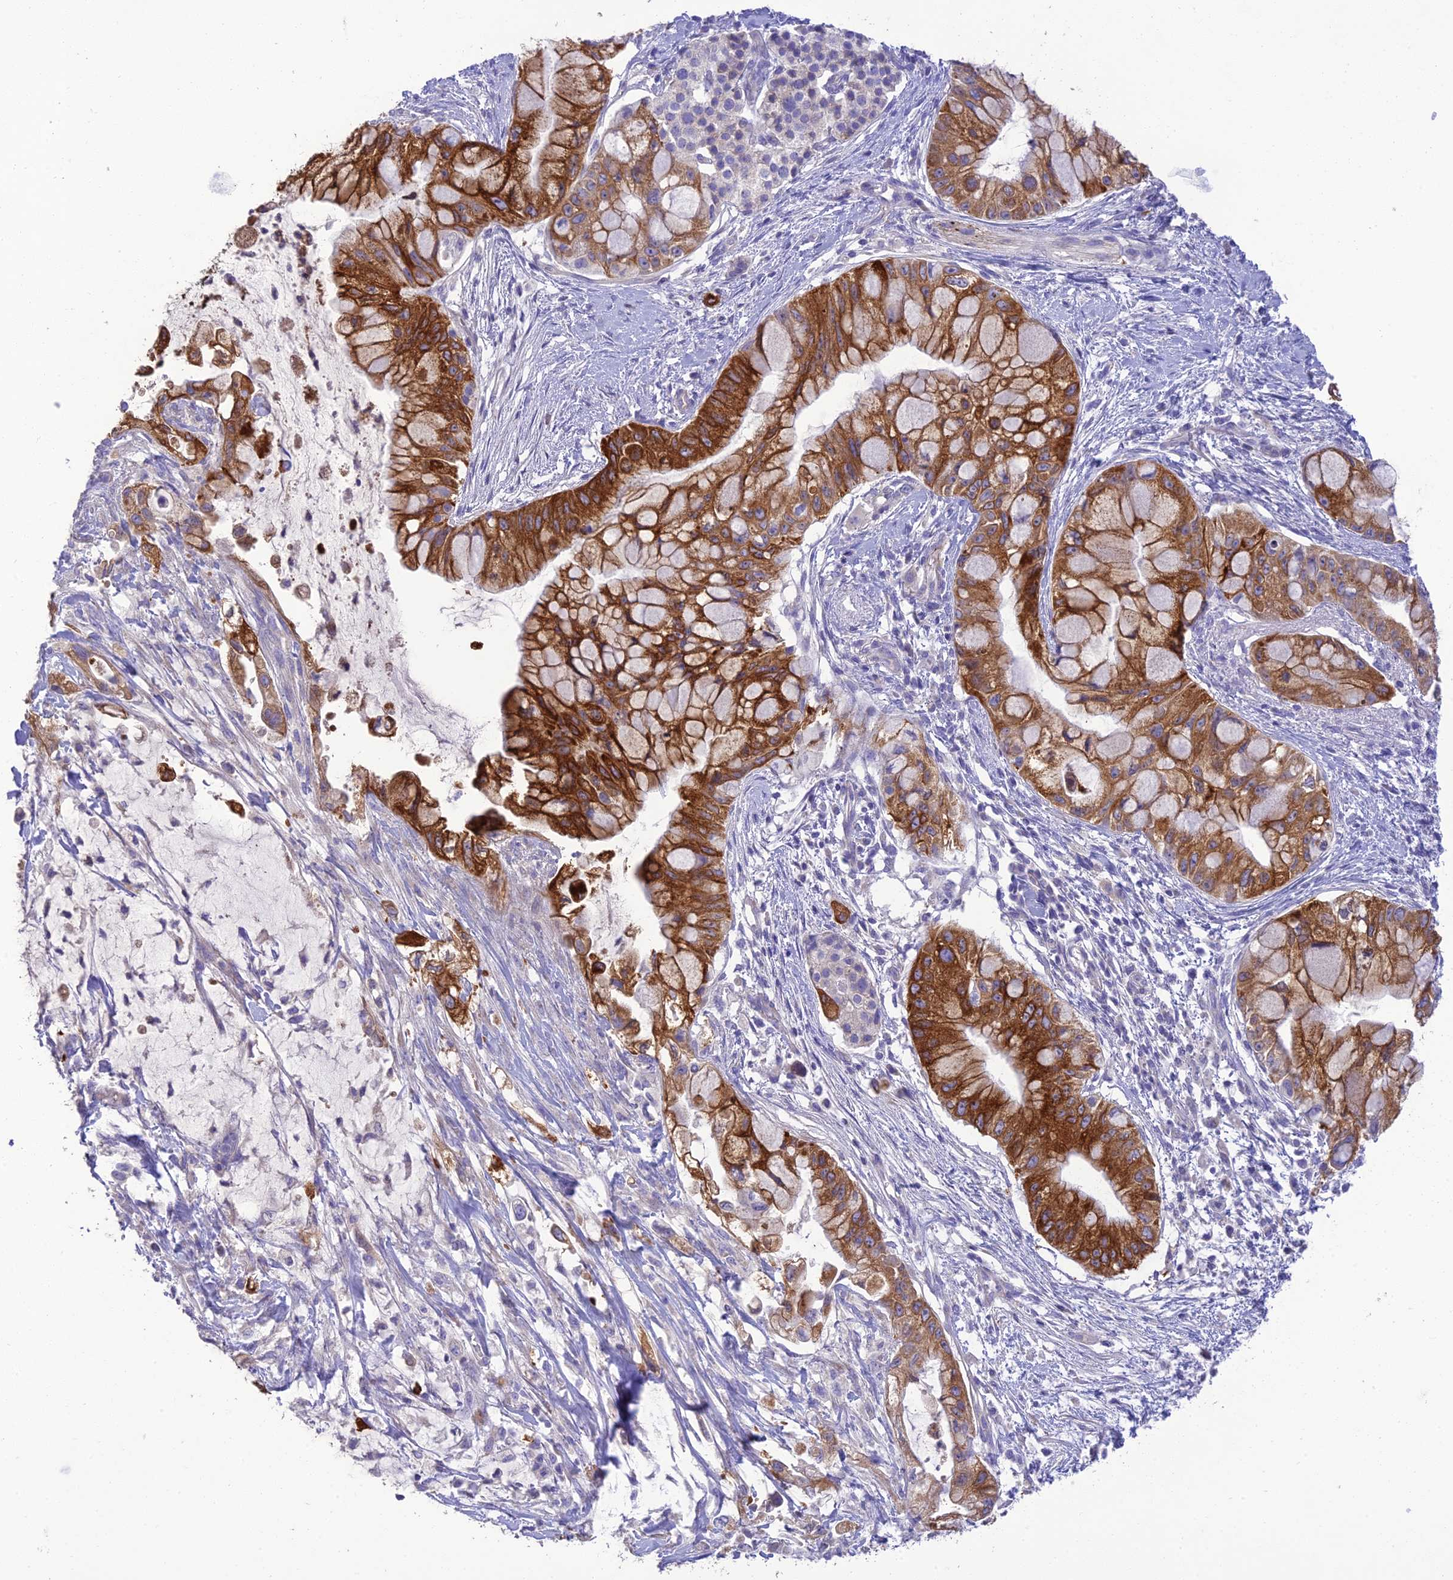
{"staining": {"intensity": "strong", "quantity": ">75%", "location": "cytoplasmic/membranous"}, "tissue": "pancreatic cancer", "cell_type": "Tumor cells", "image_type": "cancer", "snomed": [{"axis": "morphology", "description": "Adenocarcinoma, NOS"}, {"axis": "topography", "description": "Pancreas"}], "caption": "Human adenocarcinoma (pancreatic) stained with a brown dye displays strong cytoplasmic/membranous positive positivity in about >75% of tumor cells.", "gene": "HSD17B2", "patient": {"sex": "male", "age": 48}}